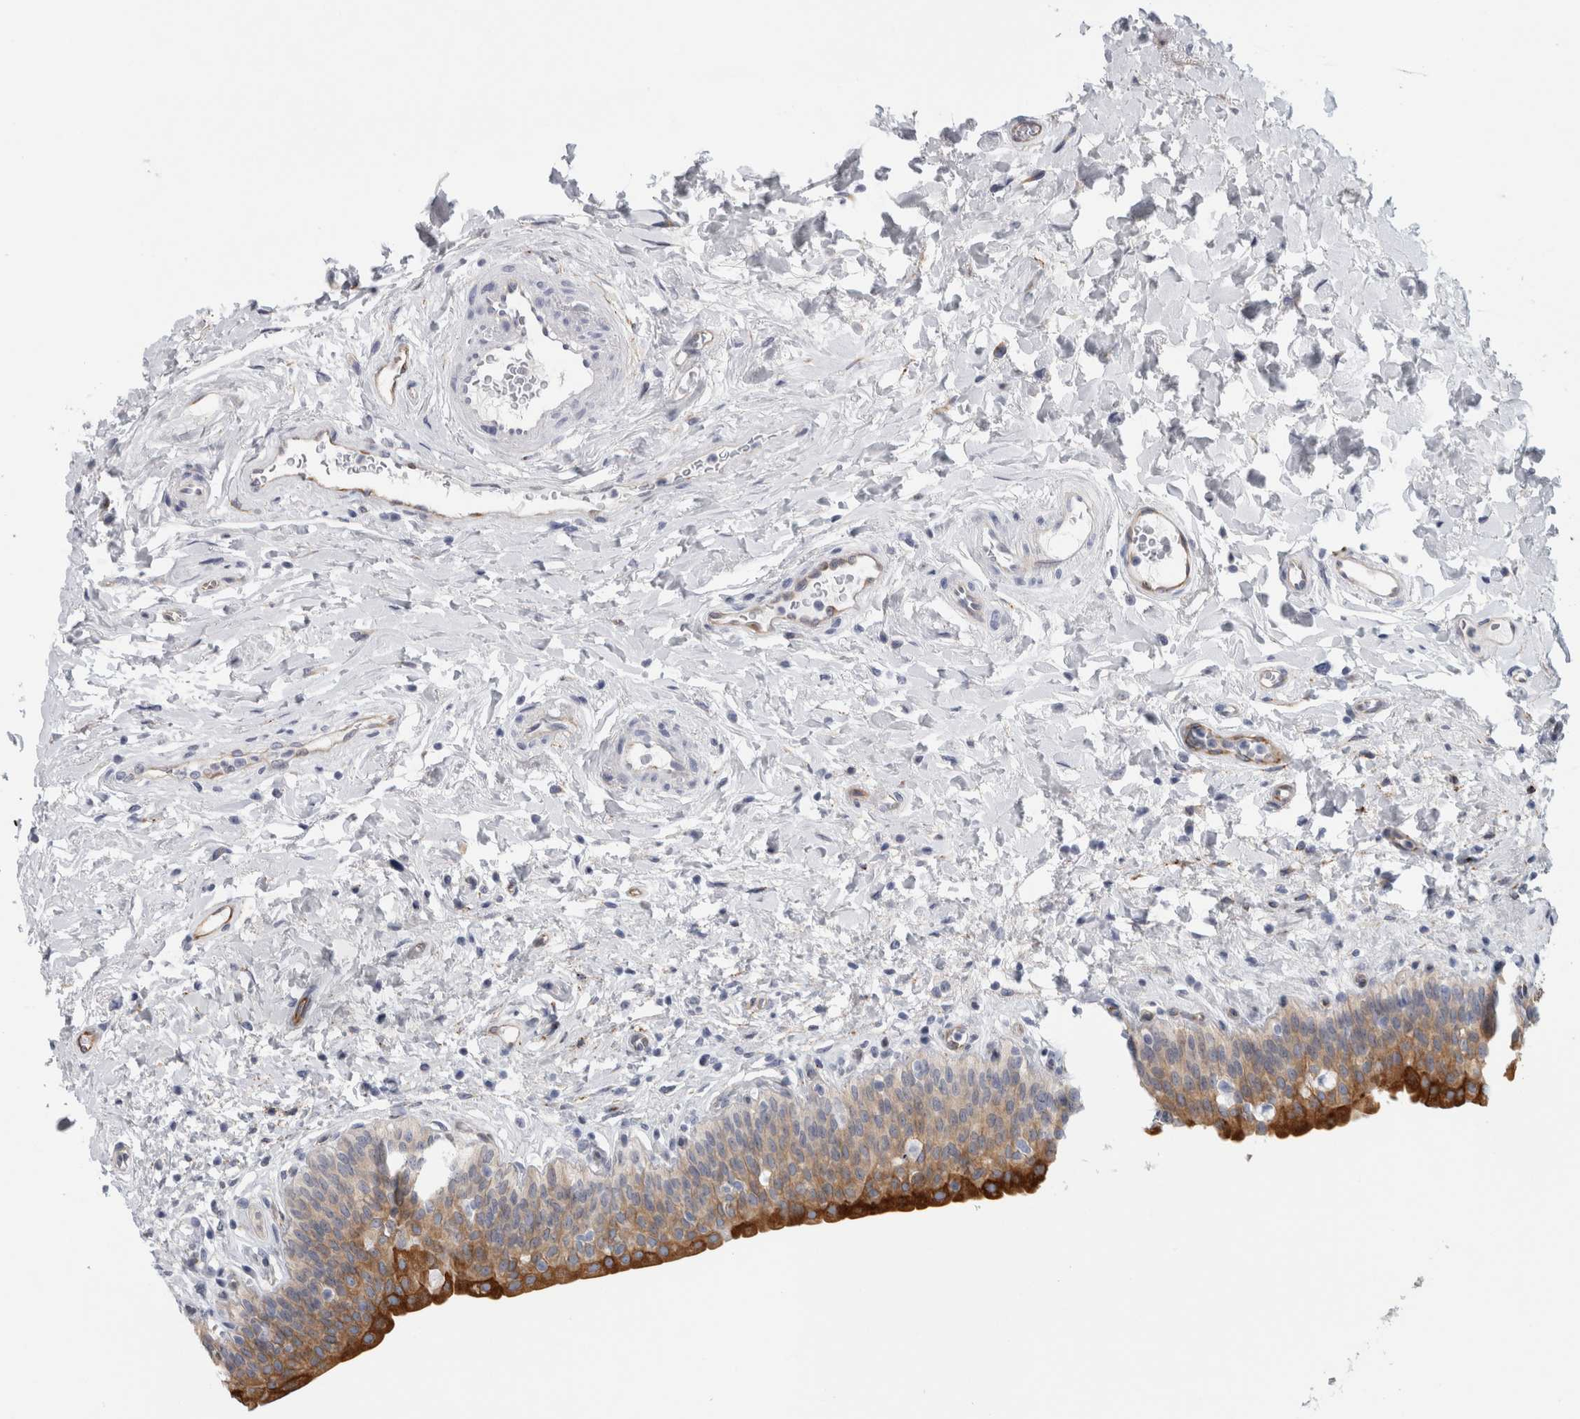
{"staining": {"intensity": "strong", "quantity": "25%-75%", "location": "cytoplasmic/membranous"}, "tissue": "urinary bladder", "cell_type": "Urothelial cells", "image_type": "normal", "snomed": [{"axis": "morphology", "description": "Normal tissue, NOS"}, {"axis": "topography", "description": "Urinary bladder"}], "caption": "Immunohistochemistry of unremarkable urinary bladder displays high levels of strong cytoplasmic/membranous expression in approximately 25%-75% of urothelial cells. Nuclei are stained in blue.", "gene": "B3GNT3", "patient": {"sex": "male", "age": 83}}